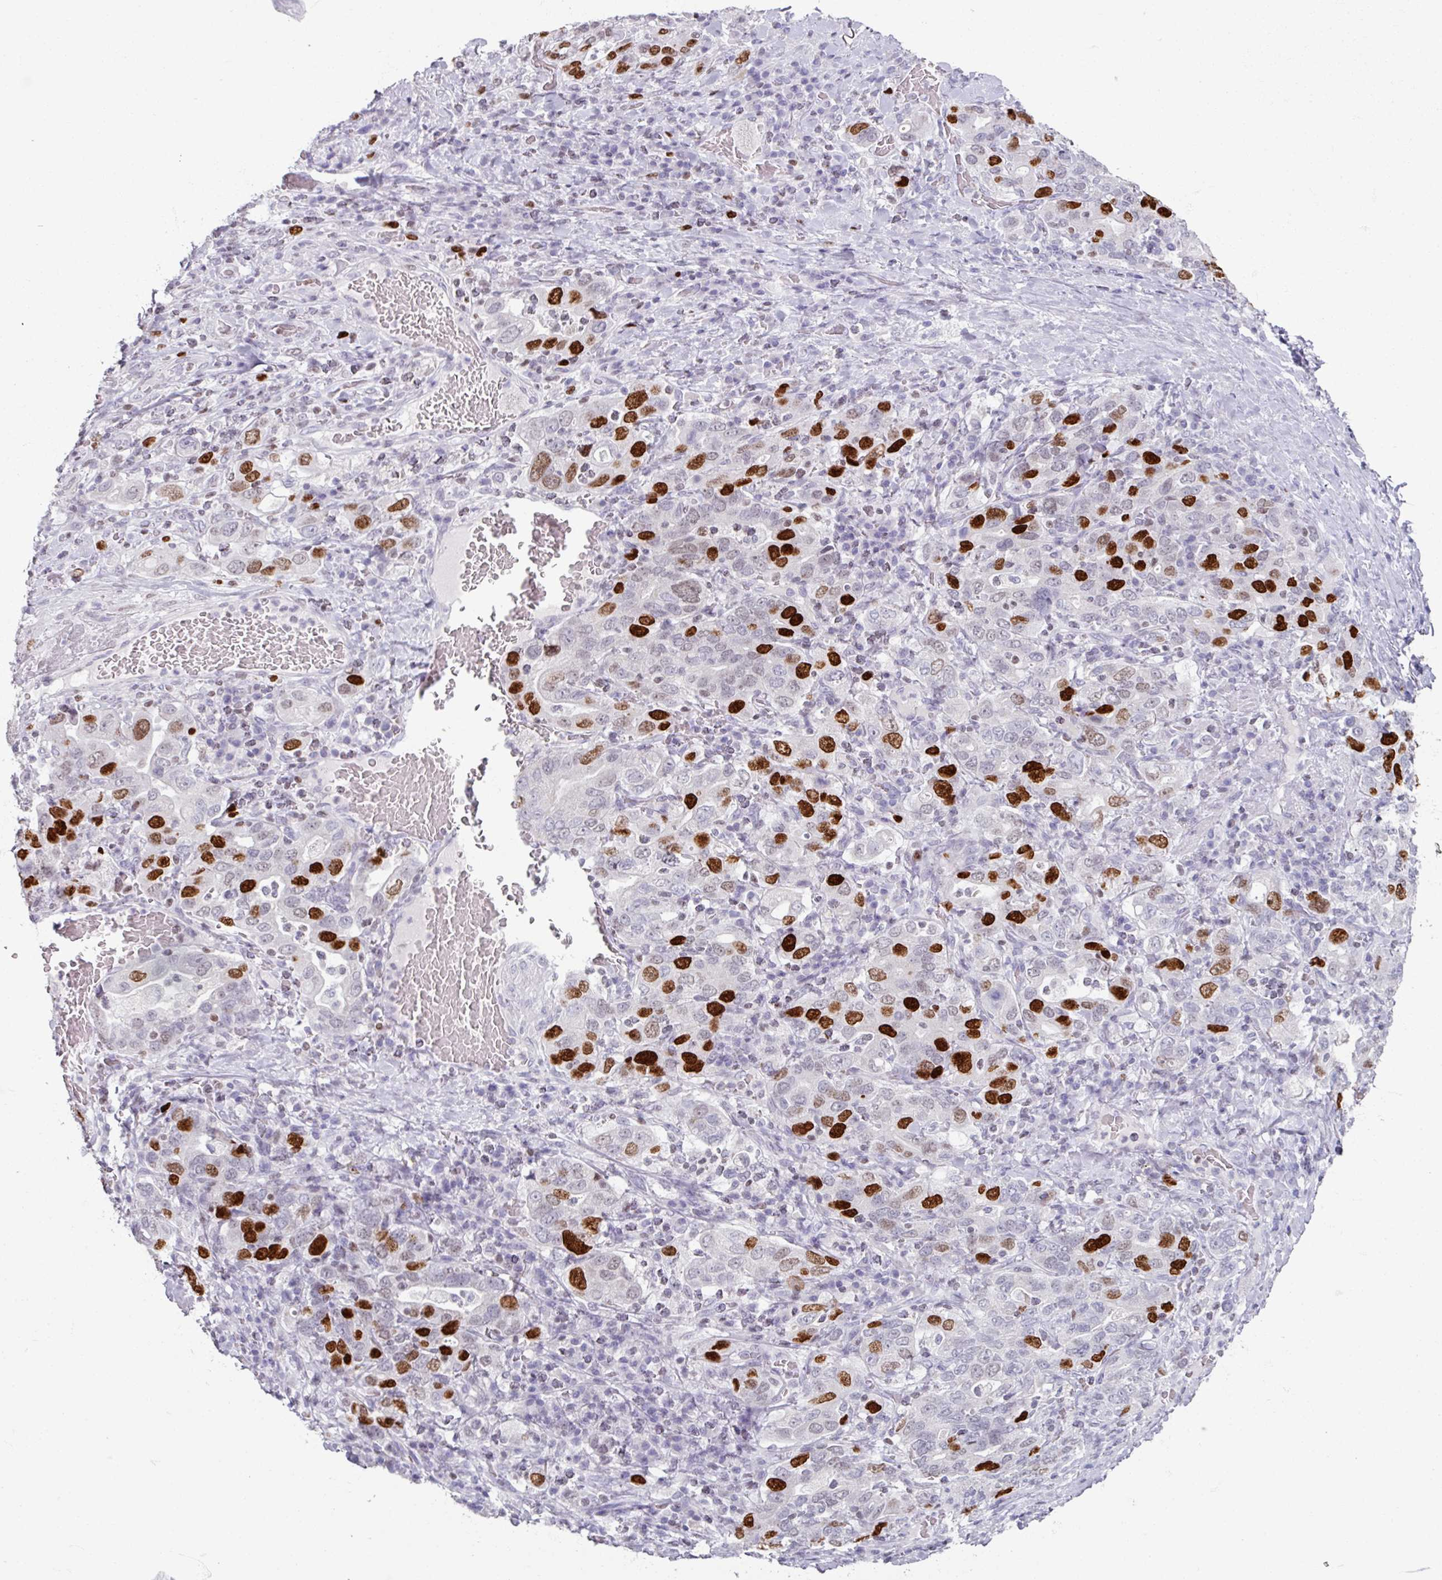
{"staining": {"intensity": "strong", "quantity": "25%-75%", "location": "nuclear"}, "tissue": "stomach cancer", "cell_type": "Tumor cells", "image_type": "cancer", "snomed": [{"axis": "morphology", "description": "Adenocarcinoma, NOS"}, {"axis": "topography", "description": "Stomach, upper"}, {"axis": "topography", "description": "Stomach"}], "caption": "Stomach adenocarcinoma stained with immunohistochemistry demonstrates strong nuclear positivity in about 25%-75% of tumor cells.", "gene": "ATAD2", "patient": {"sex": "male", "age": 62}}